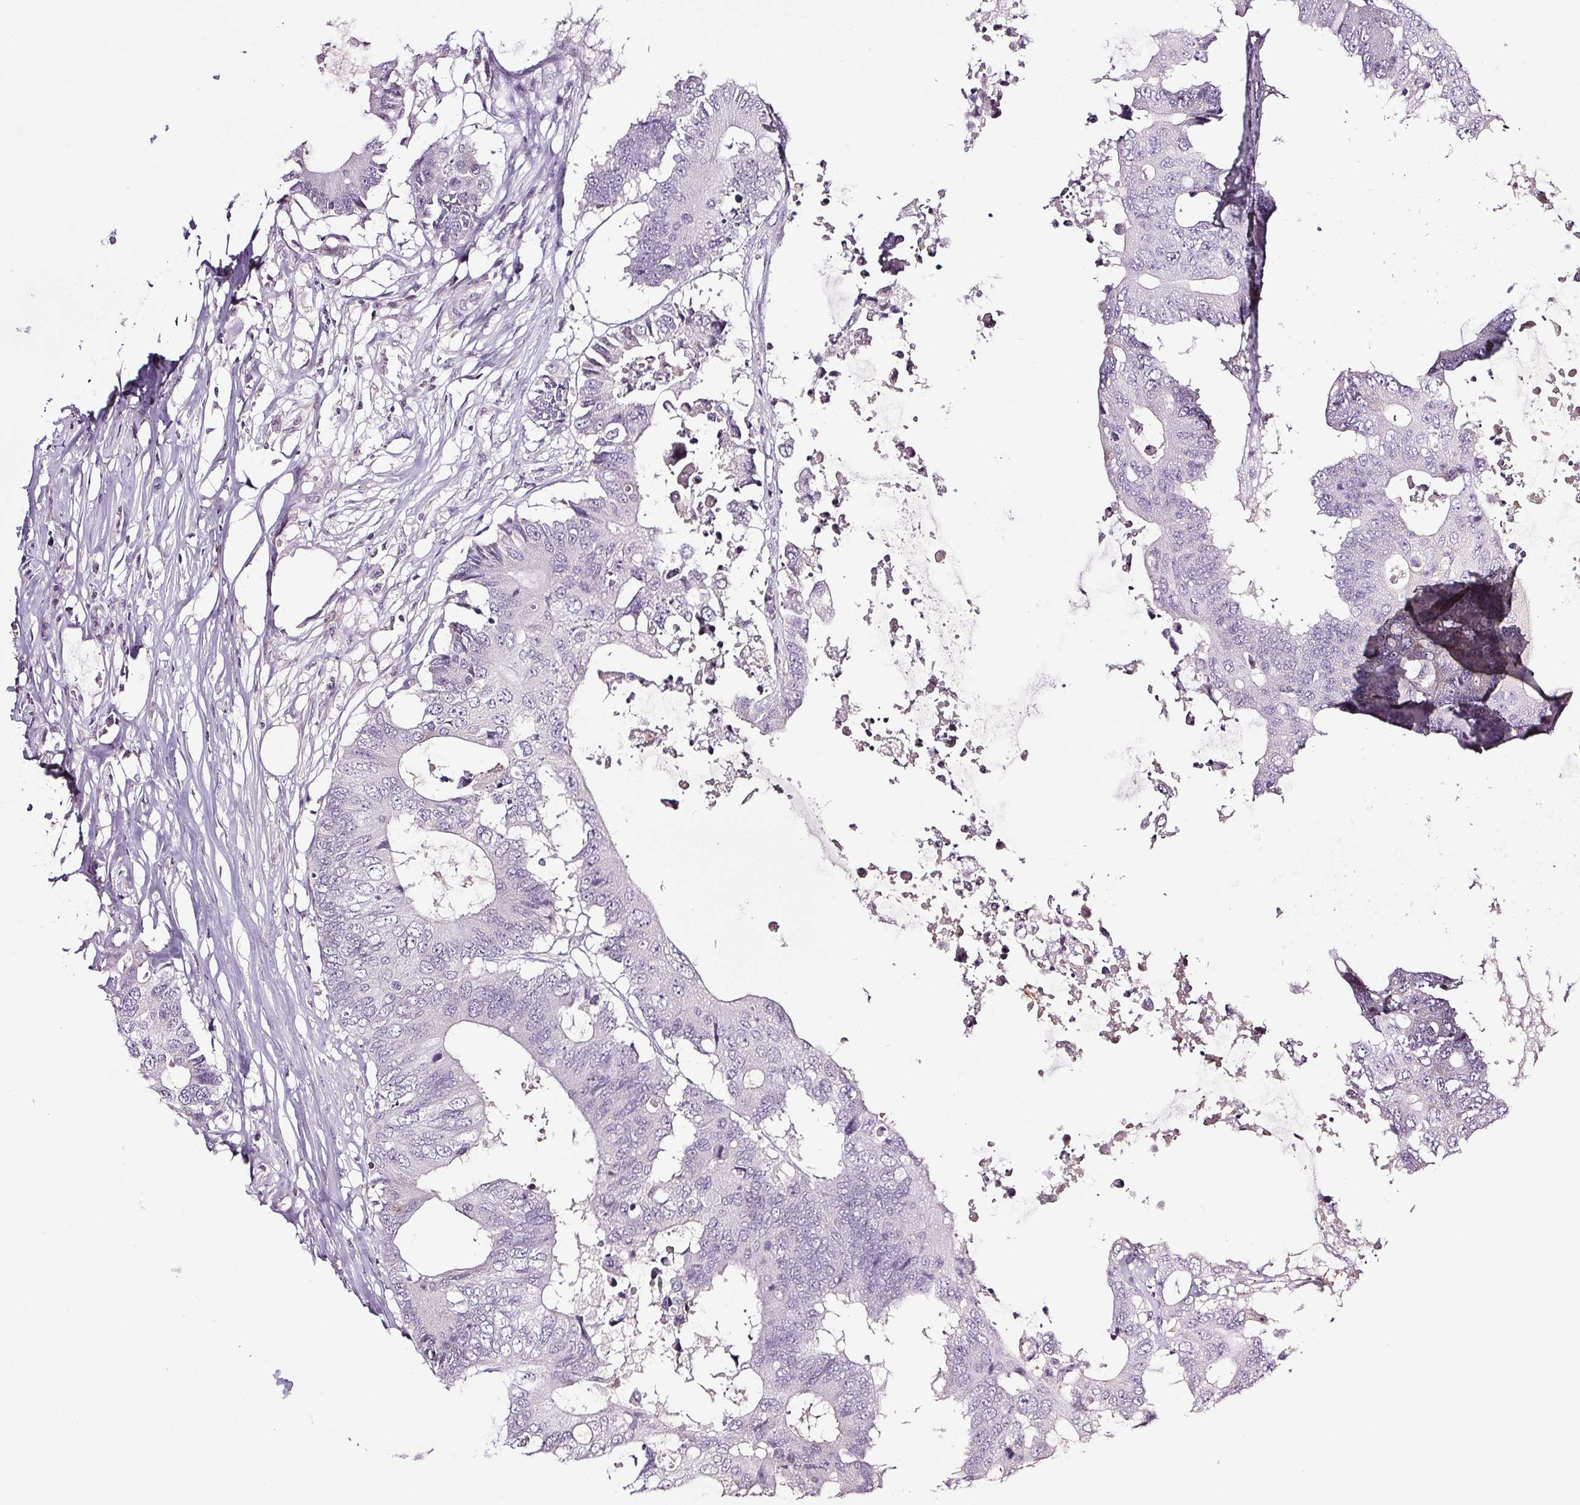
{"staining": {"intensity": "negative", "quantity": "none", "location": "none"}, "tissue": "colorectal cancer", "cell_type": "Tumor cells", "image_type": "cancer", "snomed": [{"axis": "morphology", "description": "Adenocarcinoma, NOS"}, {"axis": "topography", "description": "Colon"}], "caption": "Tumor cells are negative for brown protein staining in colorectal cancer.", "gene": "COL7A1", "patient": {"sex": "male", "age": 71}}